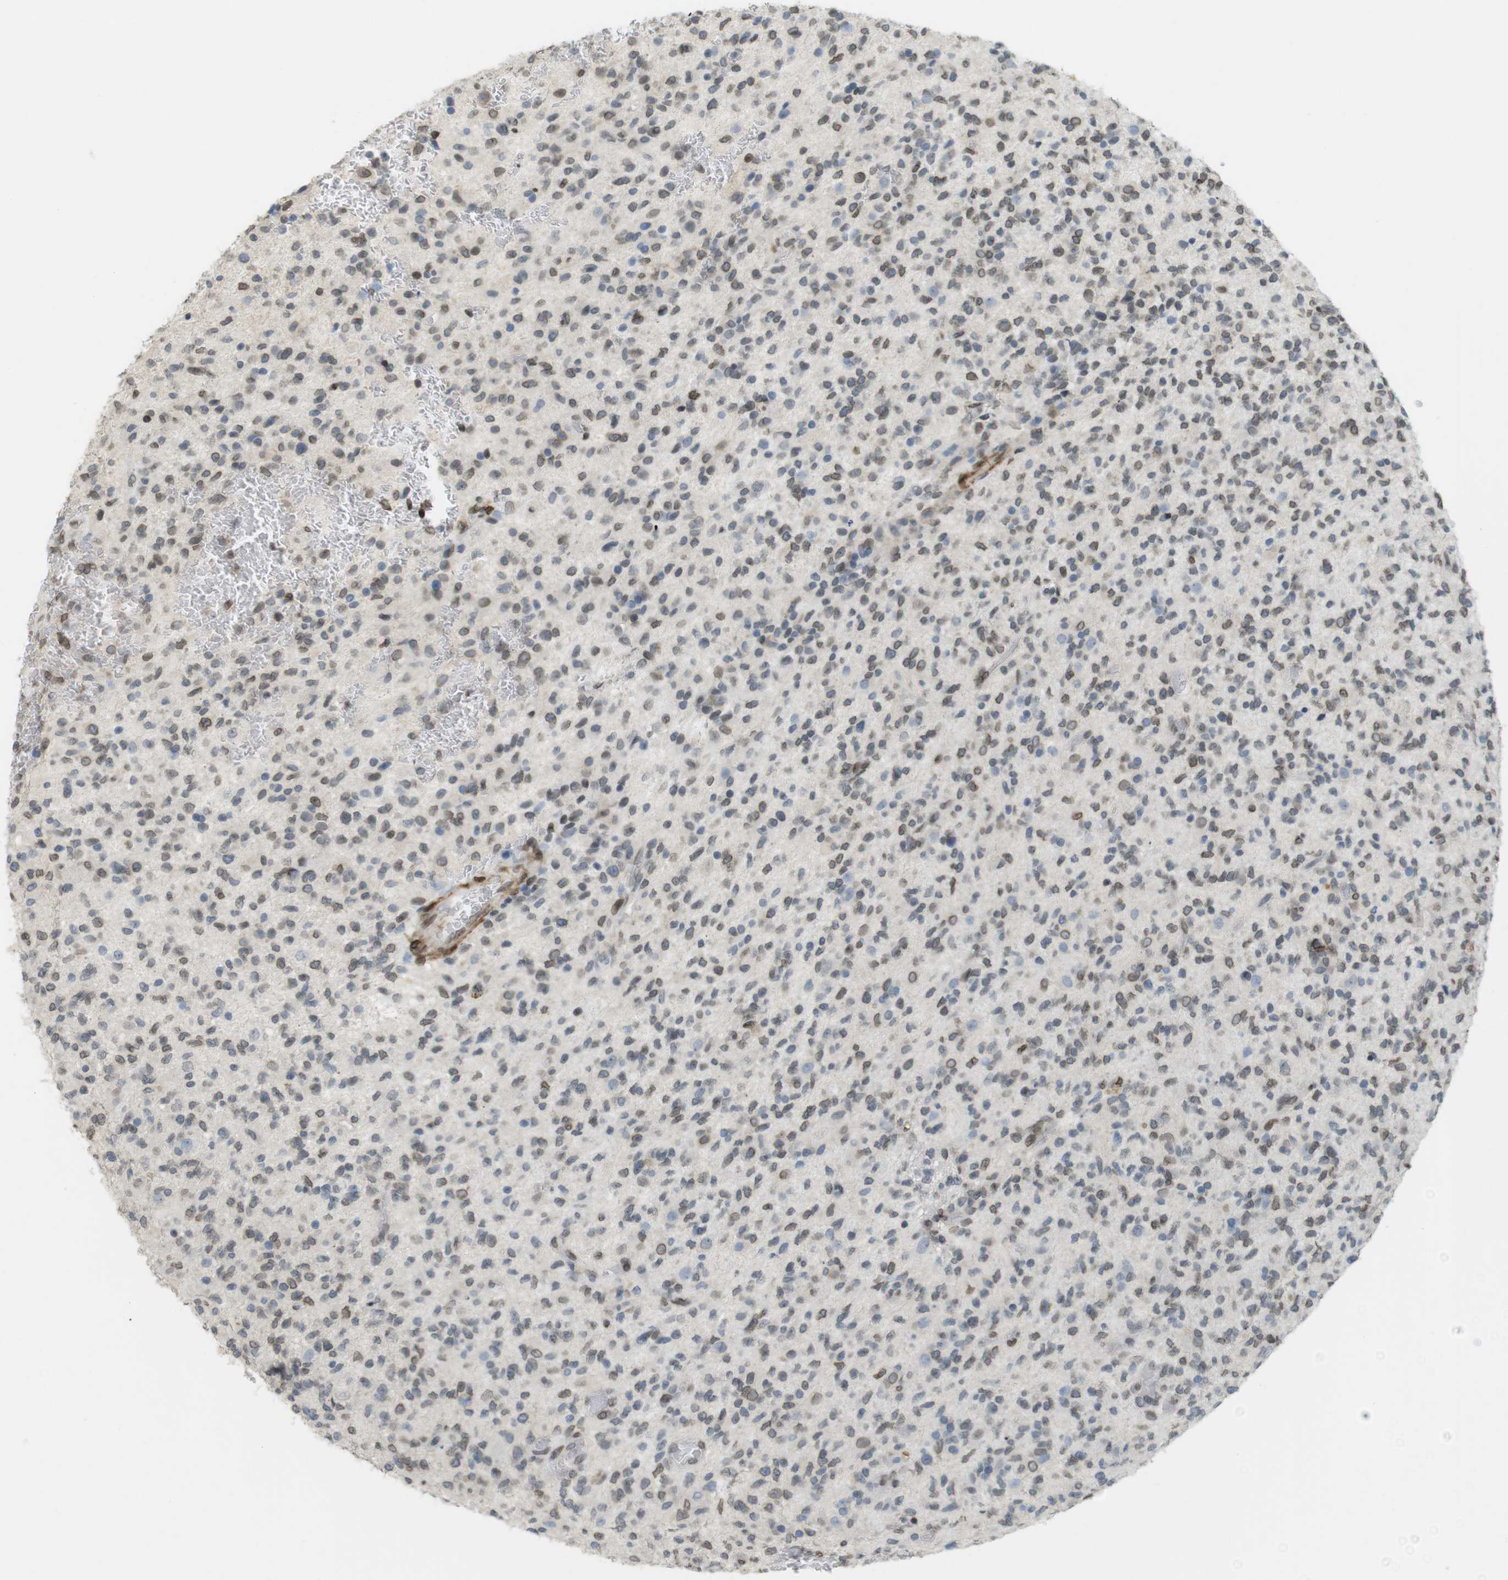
{"staining": {"intensity": "moderate", "quantity": "25%-75%", "location": "cytoplasmic/membranous,nuclear"}, "tissue": "glioma", "cell_type": "Tumor cells", "image_type": "cancer", "snomed": [{"axis": "morphology", "description": "Glioma, malignant, High grade"}, {"axis": "topography", "description": "Brain"}], "caption": "High-power microscopy captured an IHC image of glioma, revealing moderate cytoplasmic/membranous and nuclear positivity in about 25%-75% of tumor cells.", "gene": "ARL6IP6", "patient": {"sex": "male", "age": 71}}